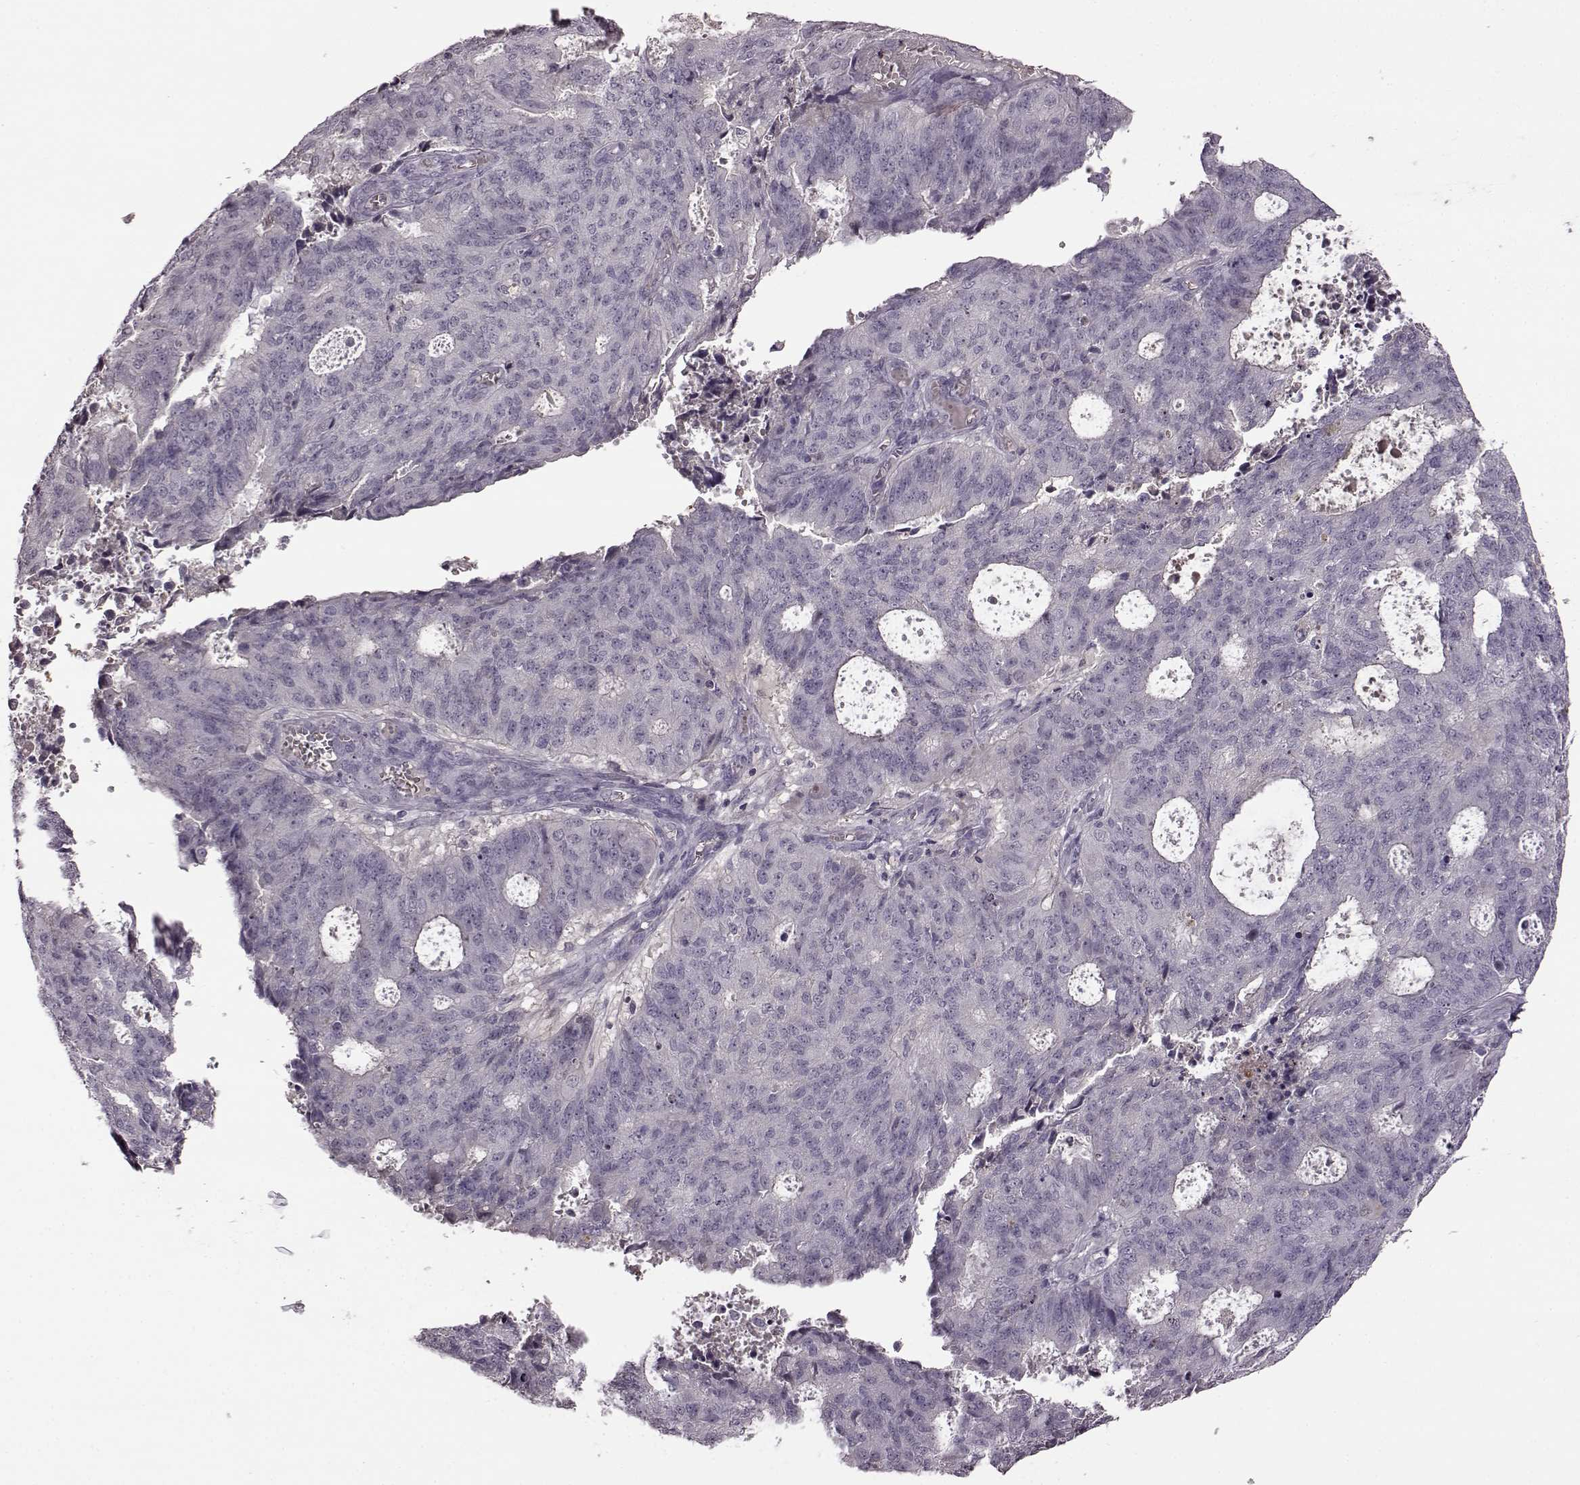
{"staining": {"intensity": "negative", "quantity": "none", "location": "none"}, "tissue": "endometrial cancer", "cell_type": "Tumor cells", "image_type": "cancer", "snomed": [{"axis": "morphology", "description": "Adenocarcinoma, NOS"}, {"axis": "topography", "description": "Endometrium"}], "caption": "Tumor cells are negative for protein expression in human endometrial adenocarcinoma.", "gene": "CNGA3", "patient": {"sex": "female", "age": 82}}